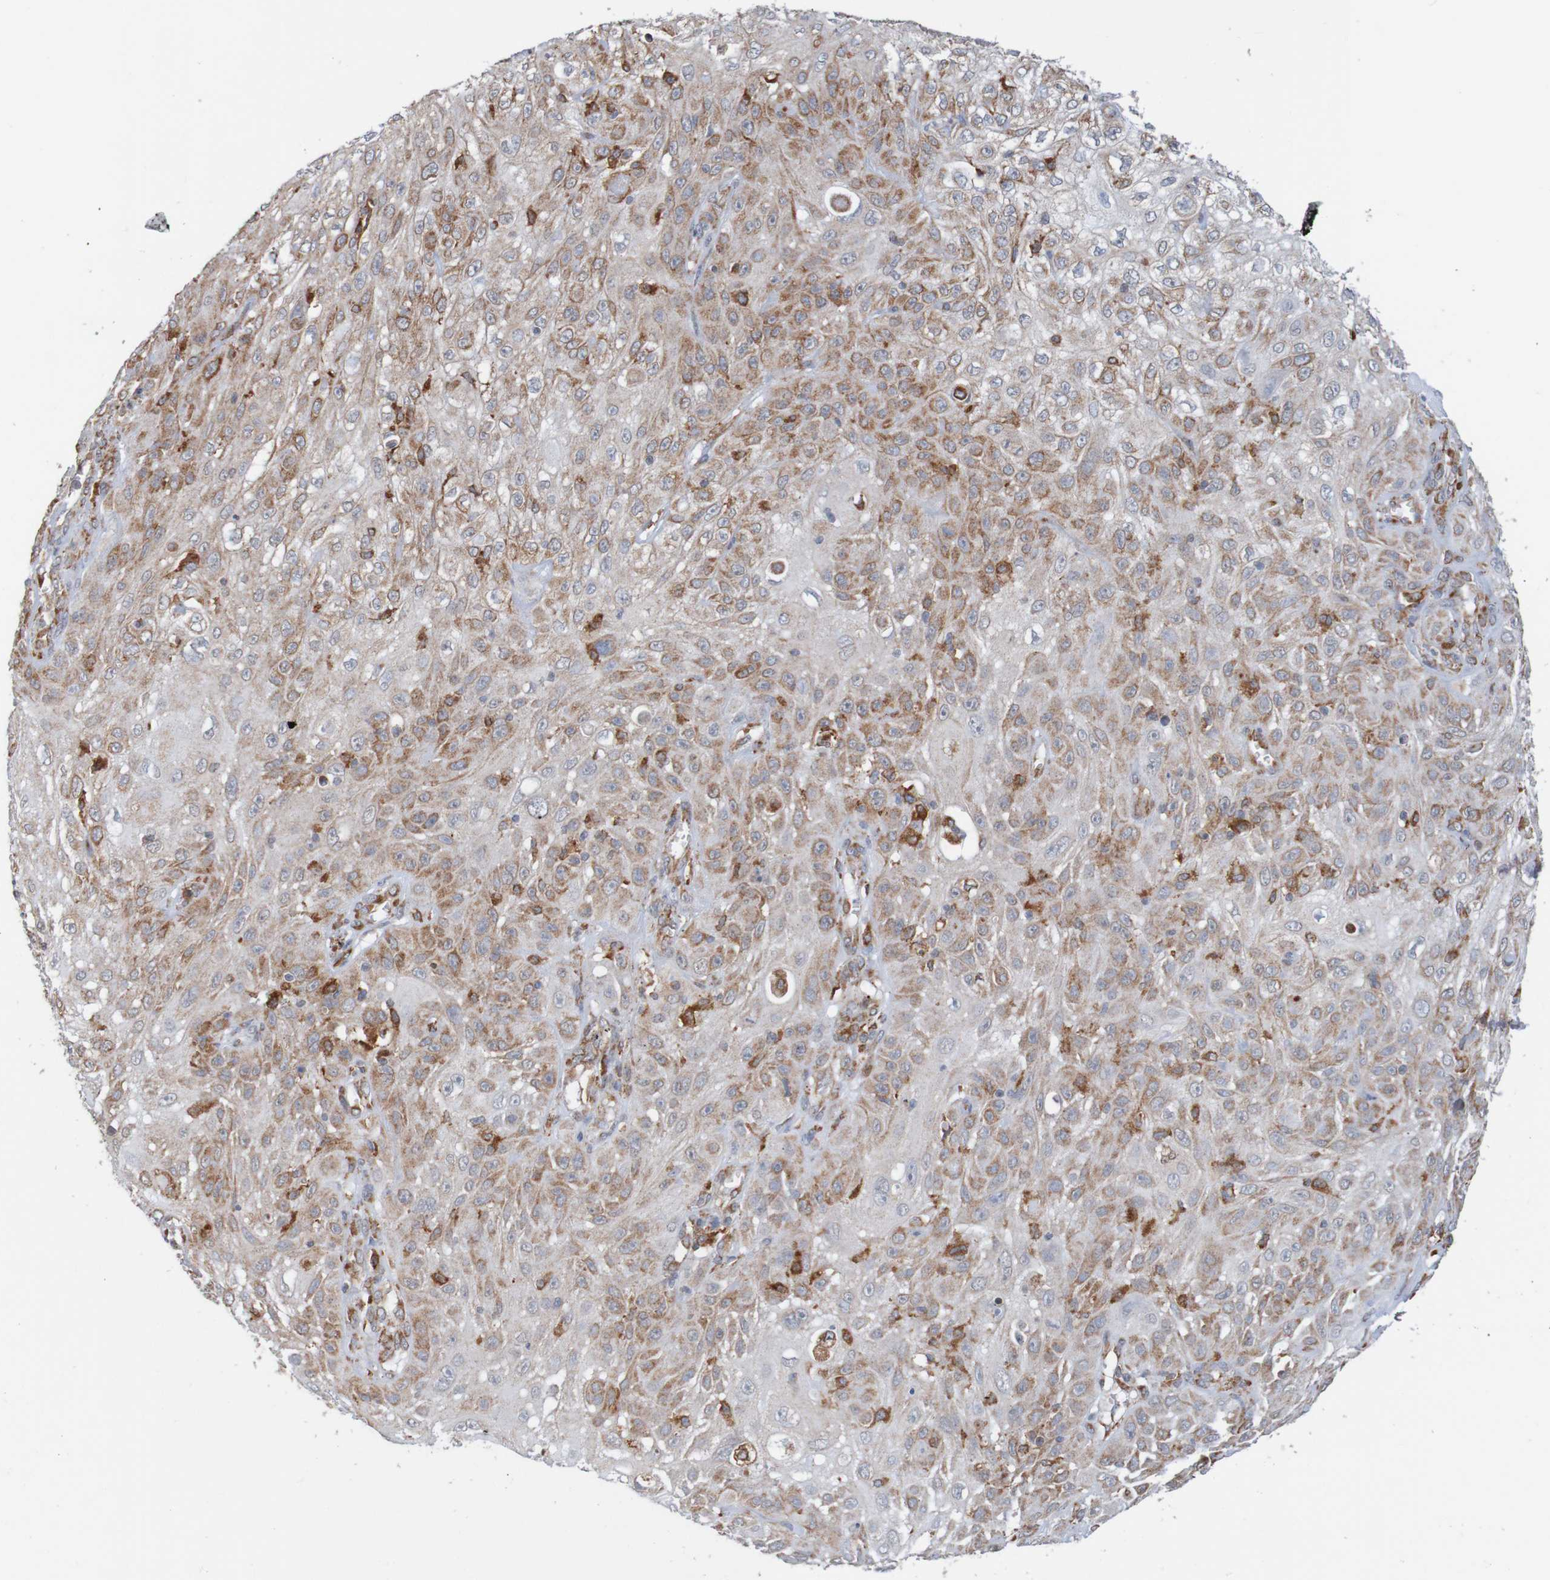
{"staining": {"intensity": "moderate", "quantity": "25%-75%", "location": "cytoplasmic/membranous"}, "tissue": "skin cancer", "cell_type": "Tumor cells", "image_type": "cancer", "snomed": [{"axis": "morphology", "description": "Squamous cell carcinoma, NOS"}, {"axis": "topography", "description": "Skin"}], "caption": "The photomicrograph displays staining of skin cancer, revealing moderate cytoplasmic/membranous protein expression (brown color) within tumor cells.", "gene": "PDIA3", "patient": {"sex": "male", "age": 75}}